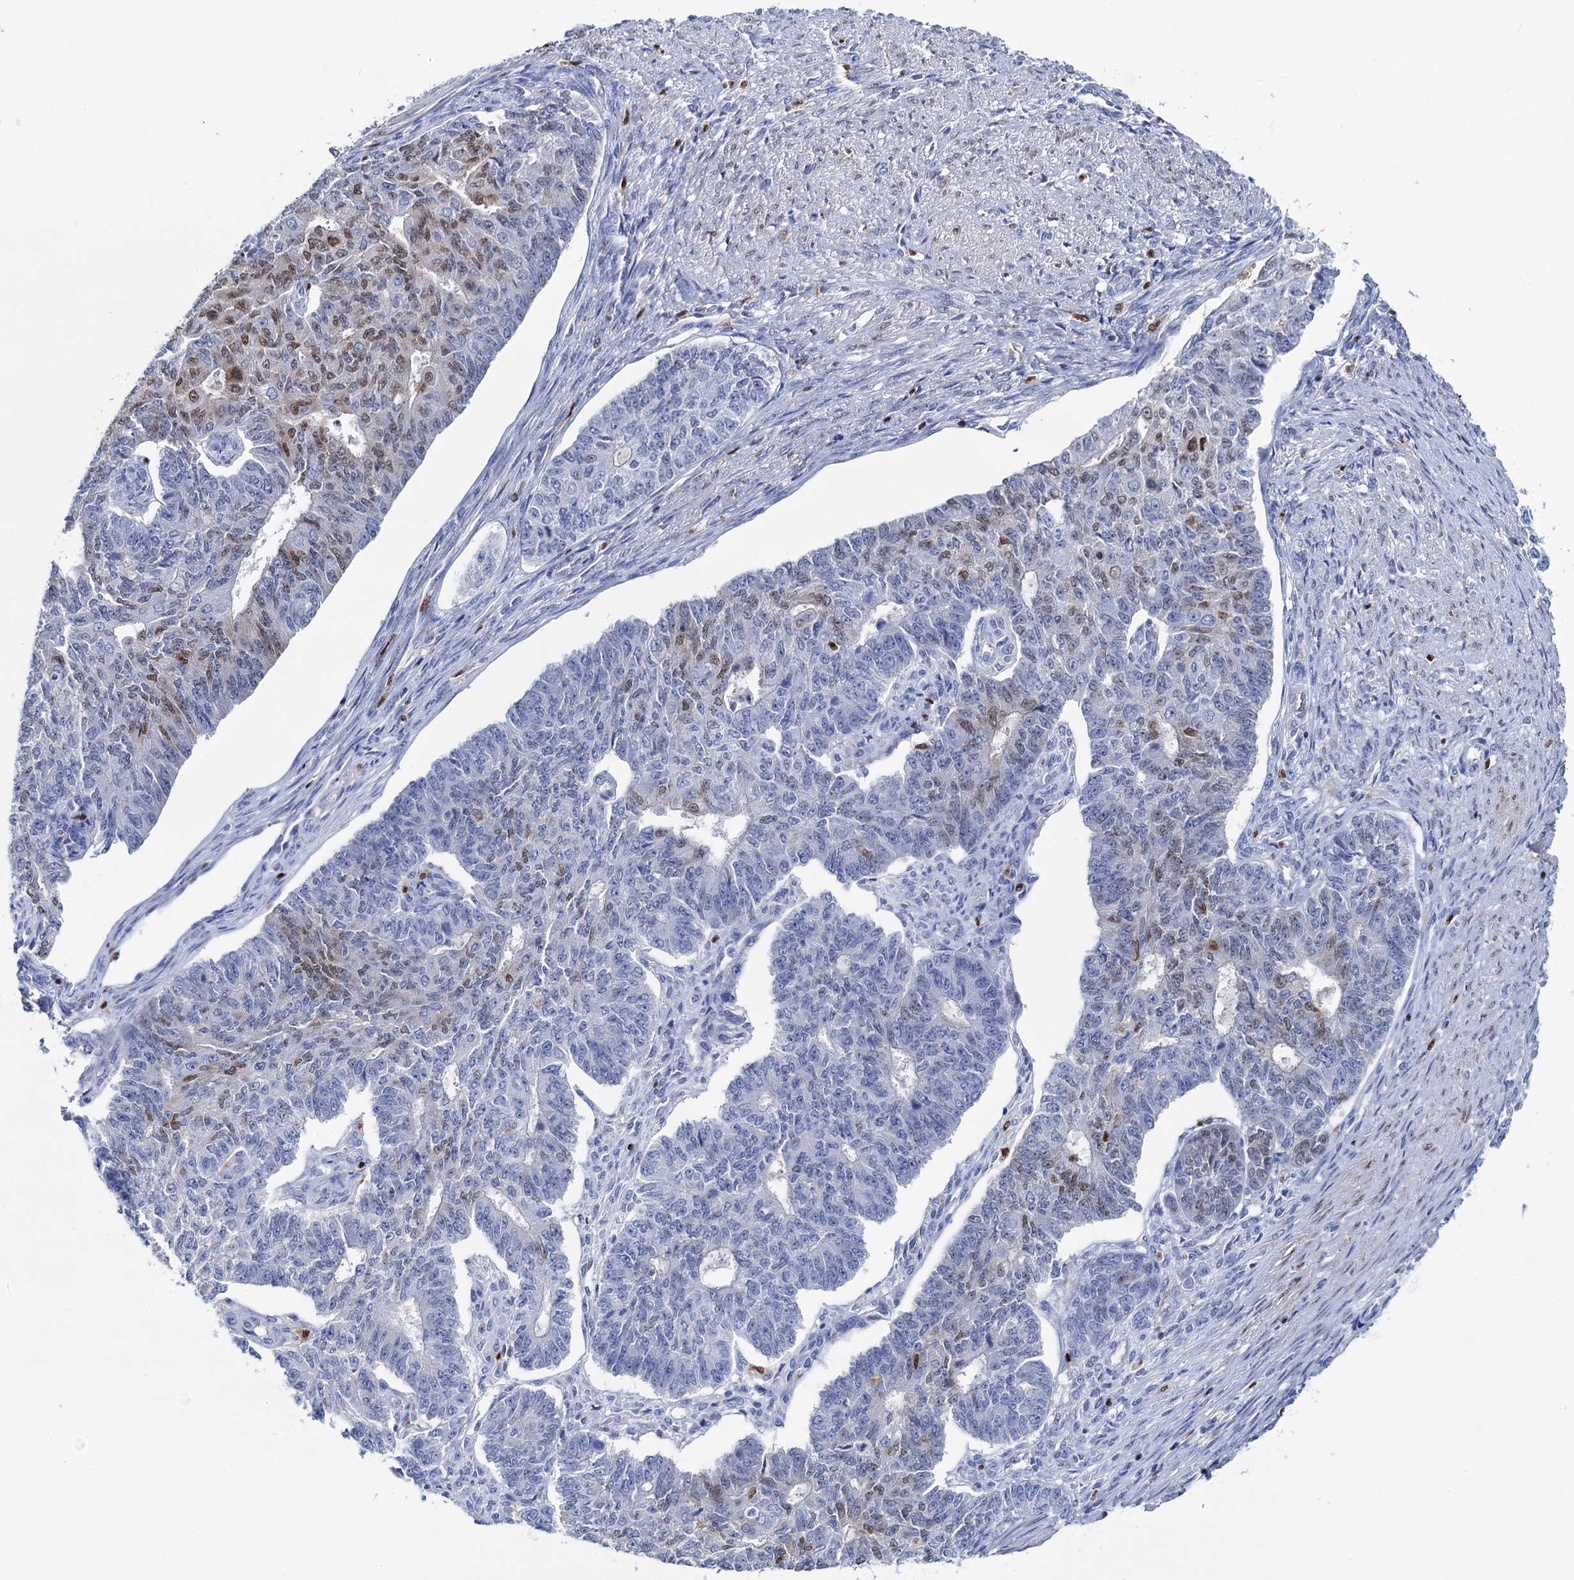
{"staining": {"intensity": "moderate", "quantity": "<25%", "location": "nuclear"}, "tissue": "endometrial cancer", "cell_type": "Tumor cells", "image_type": "cancer", "snomed": [{"axis": "morphology", "description": "Adenocarcinoma, NOS"}, {"axis": "topography", "description": "Endometrium"}], "caption": "IHC photomicrograph of endometrial adenocarcinoma stained for a protein (brown), which demonstrates low levels of moderate nuclear positivity in approximately <25% of tumor cells.", "gene": "CELF2", "patient": {"sex": "female", "age": 32}}